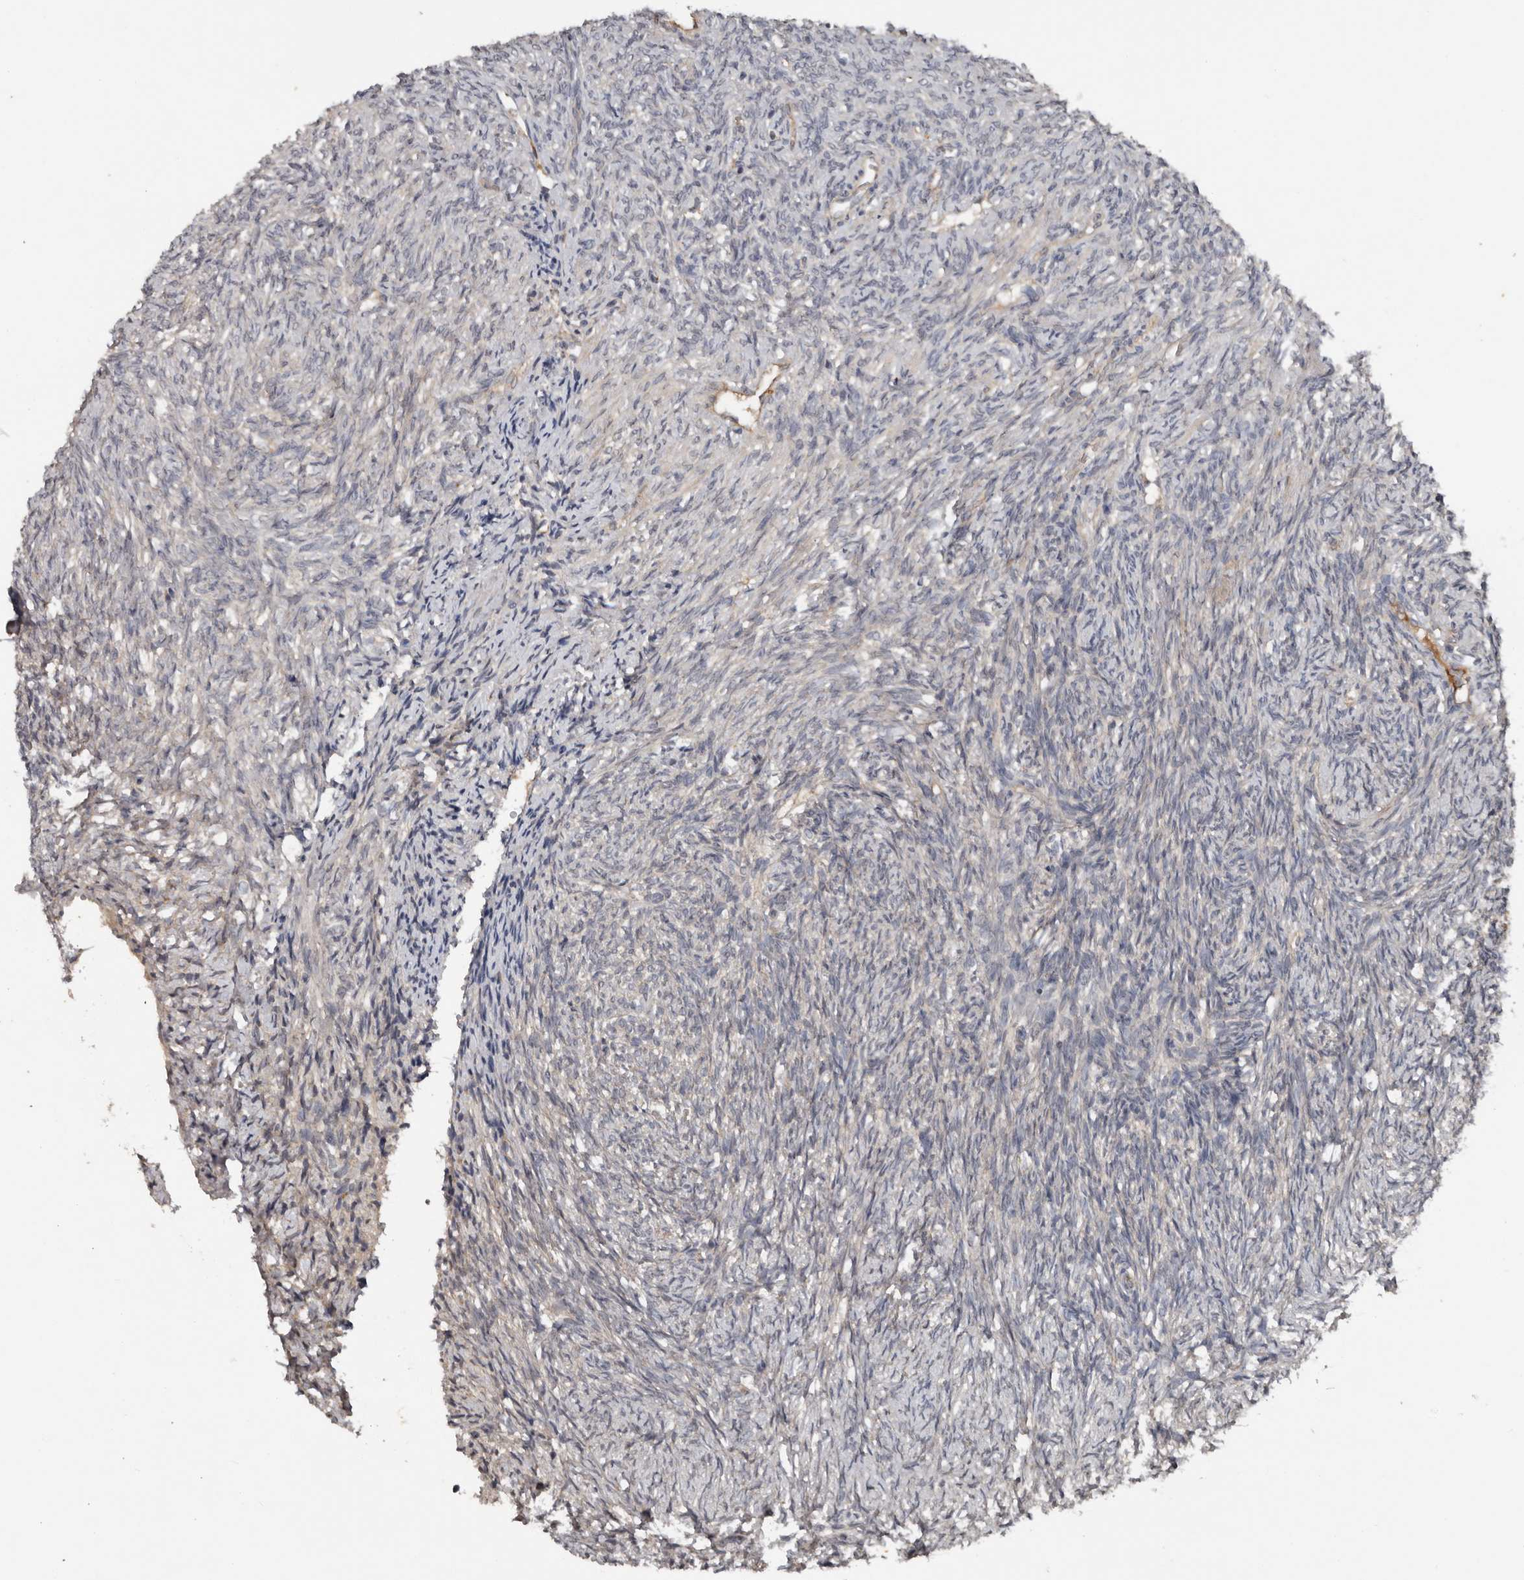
{"staining": {"intensity": "moderate", "quantity": ">75%", "location": "cytoplasmic/membranous"}, "tissue": "ovary", "cell_type": "Follicle cells", "image_type": "normal", "snomed": [{"axis": "morphology", "description": "Normal tissue, NOS"}, {"axis": "topography", "description": "Ovary"}], "caption": "The photomicrograph demonstrates a brown stain indicating the presence of a protein in the cytoplasmic/membranous of follicle cells in ovary.", "gene": "DNAJB4", "patient": {"sex": "female", "age": 41}}